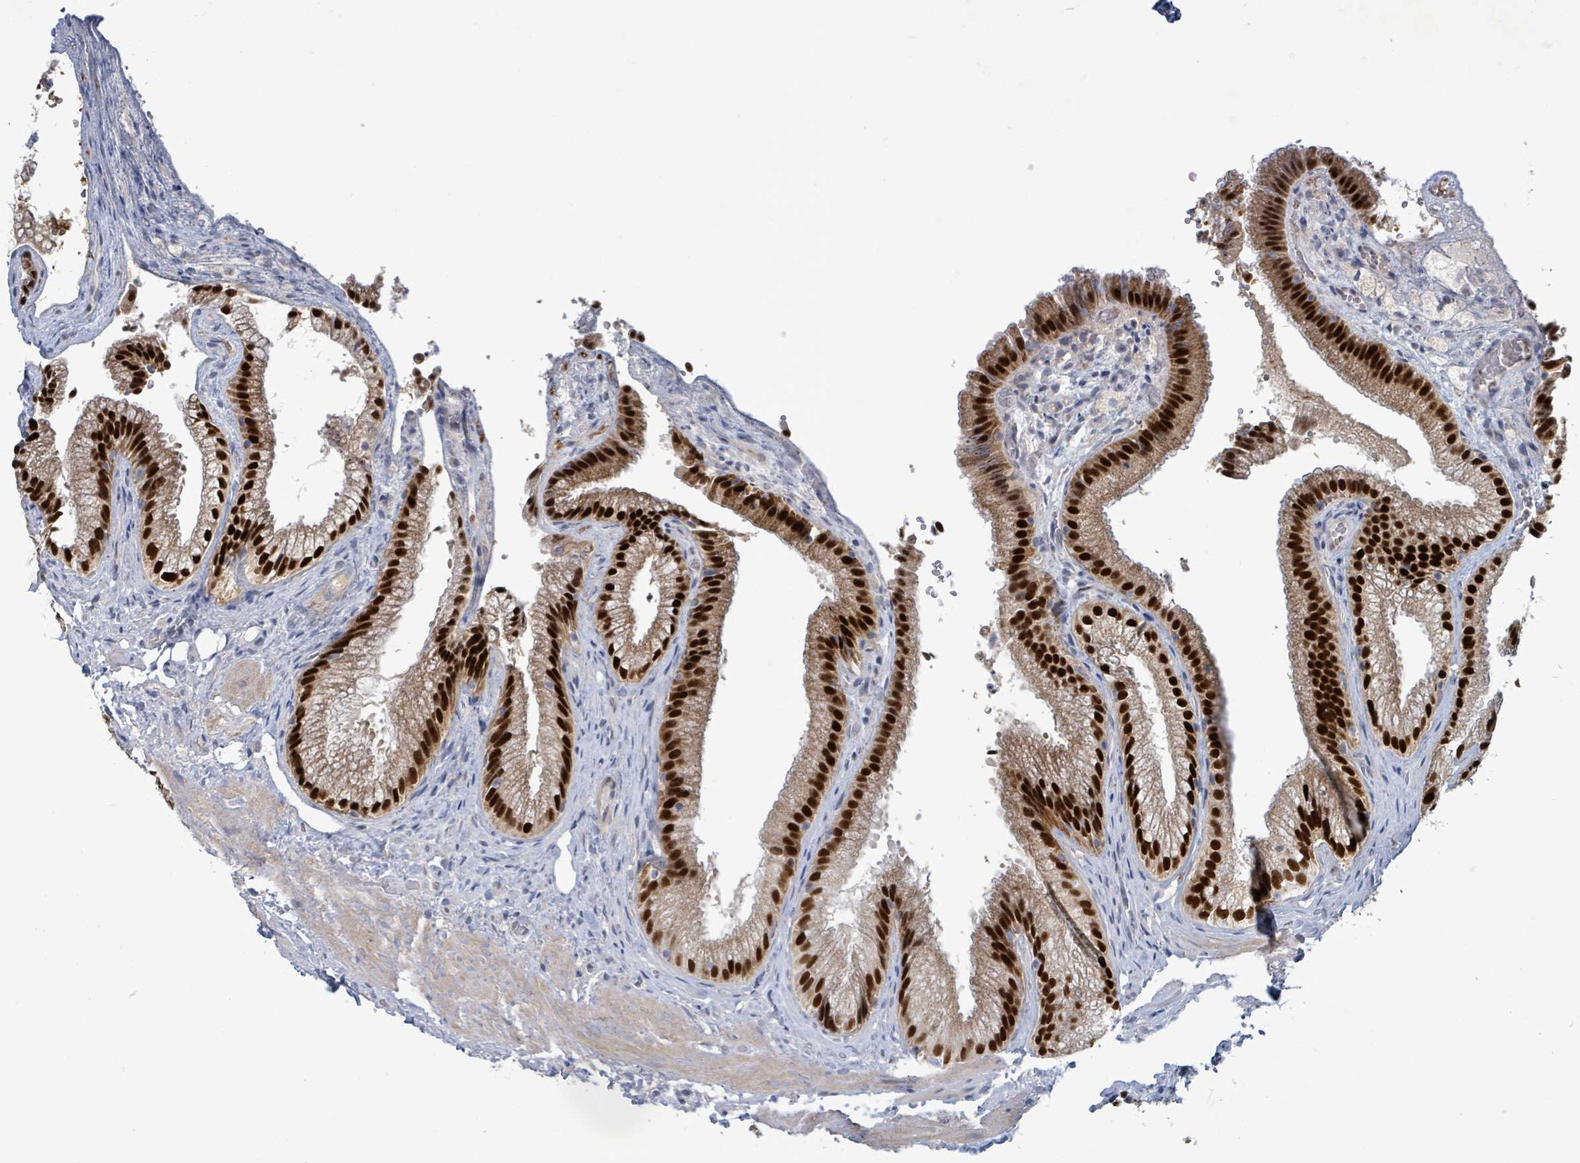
{"staining": {"intensity": "strong", "quantity": ">75%", "location": "nuclear"}, "tissue": "gallbladder", "cell_type": "Glandular cells", "image_type": "normal", "snomed": [{"axis": "morphology", "description": "Normal tissue, NOS"}, {"axis": "morphology", "description": "Inflammation, NOS"}, {"axis": "topography", "description": "Gallbladder"}], "caption": "Gallbladder stained for a protein (brown) exhibits strong nuclear positive staining in about >75% of glandular cells.", "gene": "ZFPM1", "patient": {"sex": "male", "age": 51}}